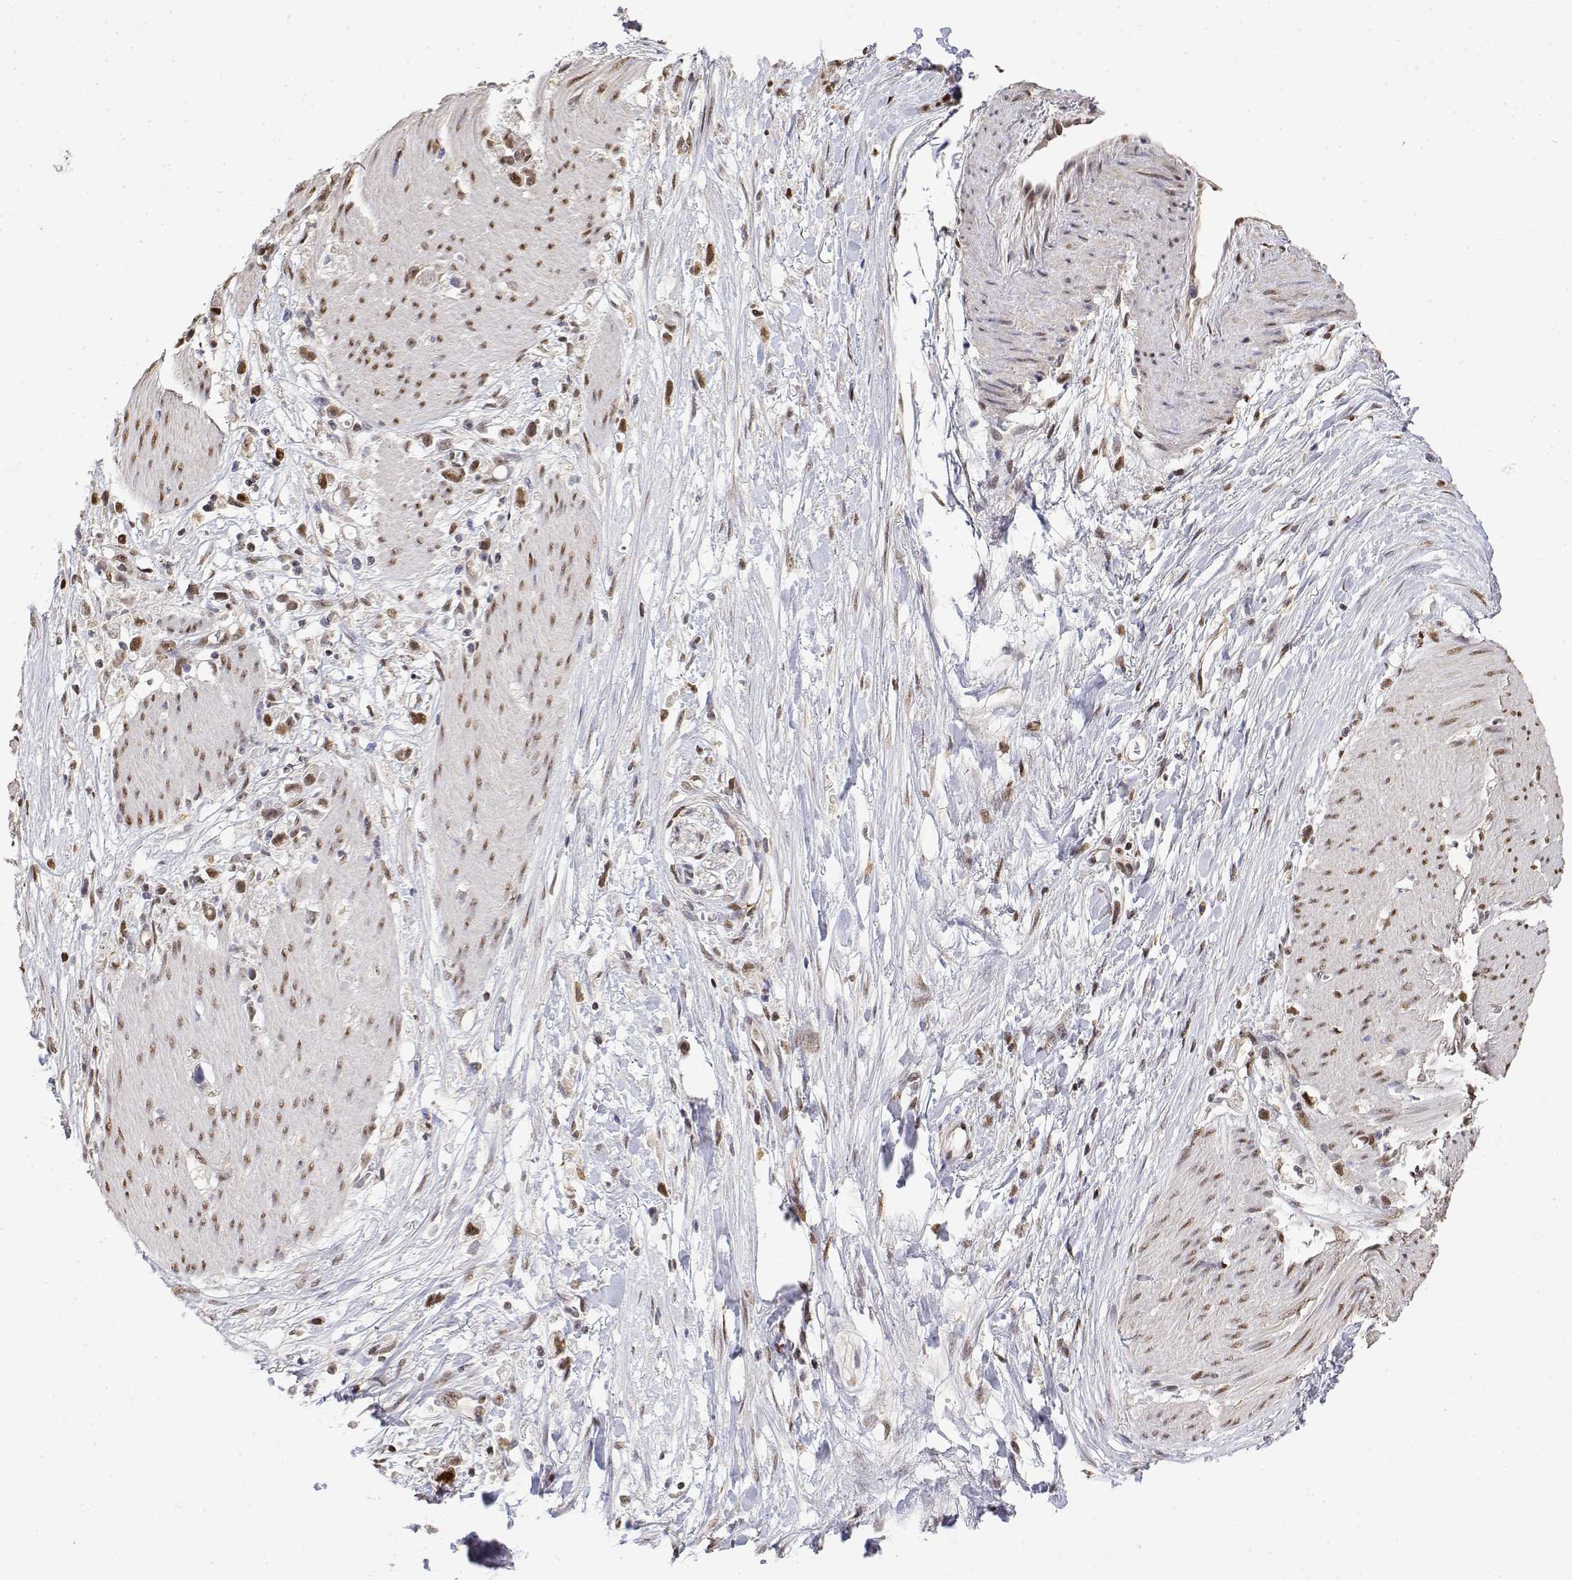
{"staining": {"intensity": "moderate", "quantity": "25%-75%", "location": "nuclear"}, "tissue": "stomach cancer", "cell_type": "Tumor cells", "image_type": "cancer", "snomed": [{"axis": "morphology", "description": "Adenocarcinoma, NOS"}, {"axis": "topography", "description": "Stomach"}], "caption": "The photomicrograph reveals staining of stomach cancer (adenocarcinoma), revealing moderate nuclear protein expression (brown color) within tumor cells.", "gene": "TPI1", "patient": {"sex": "female", "age": 59}}